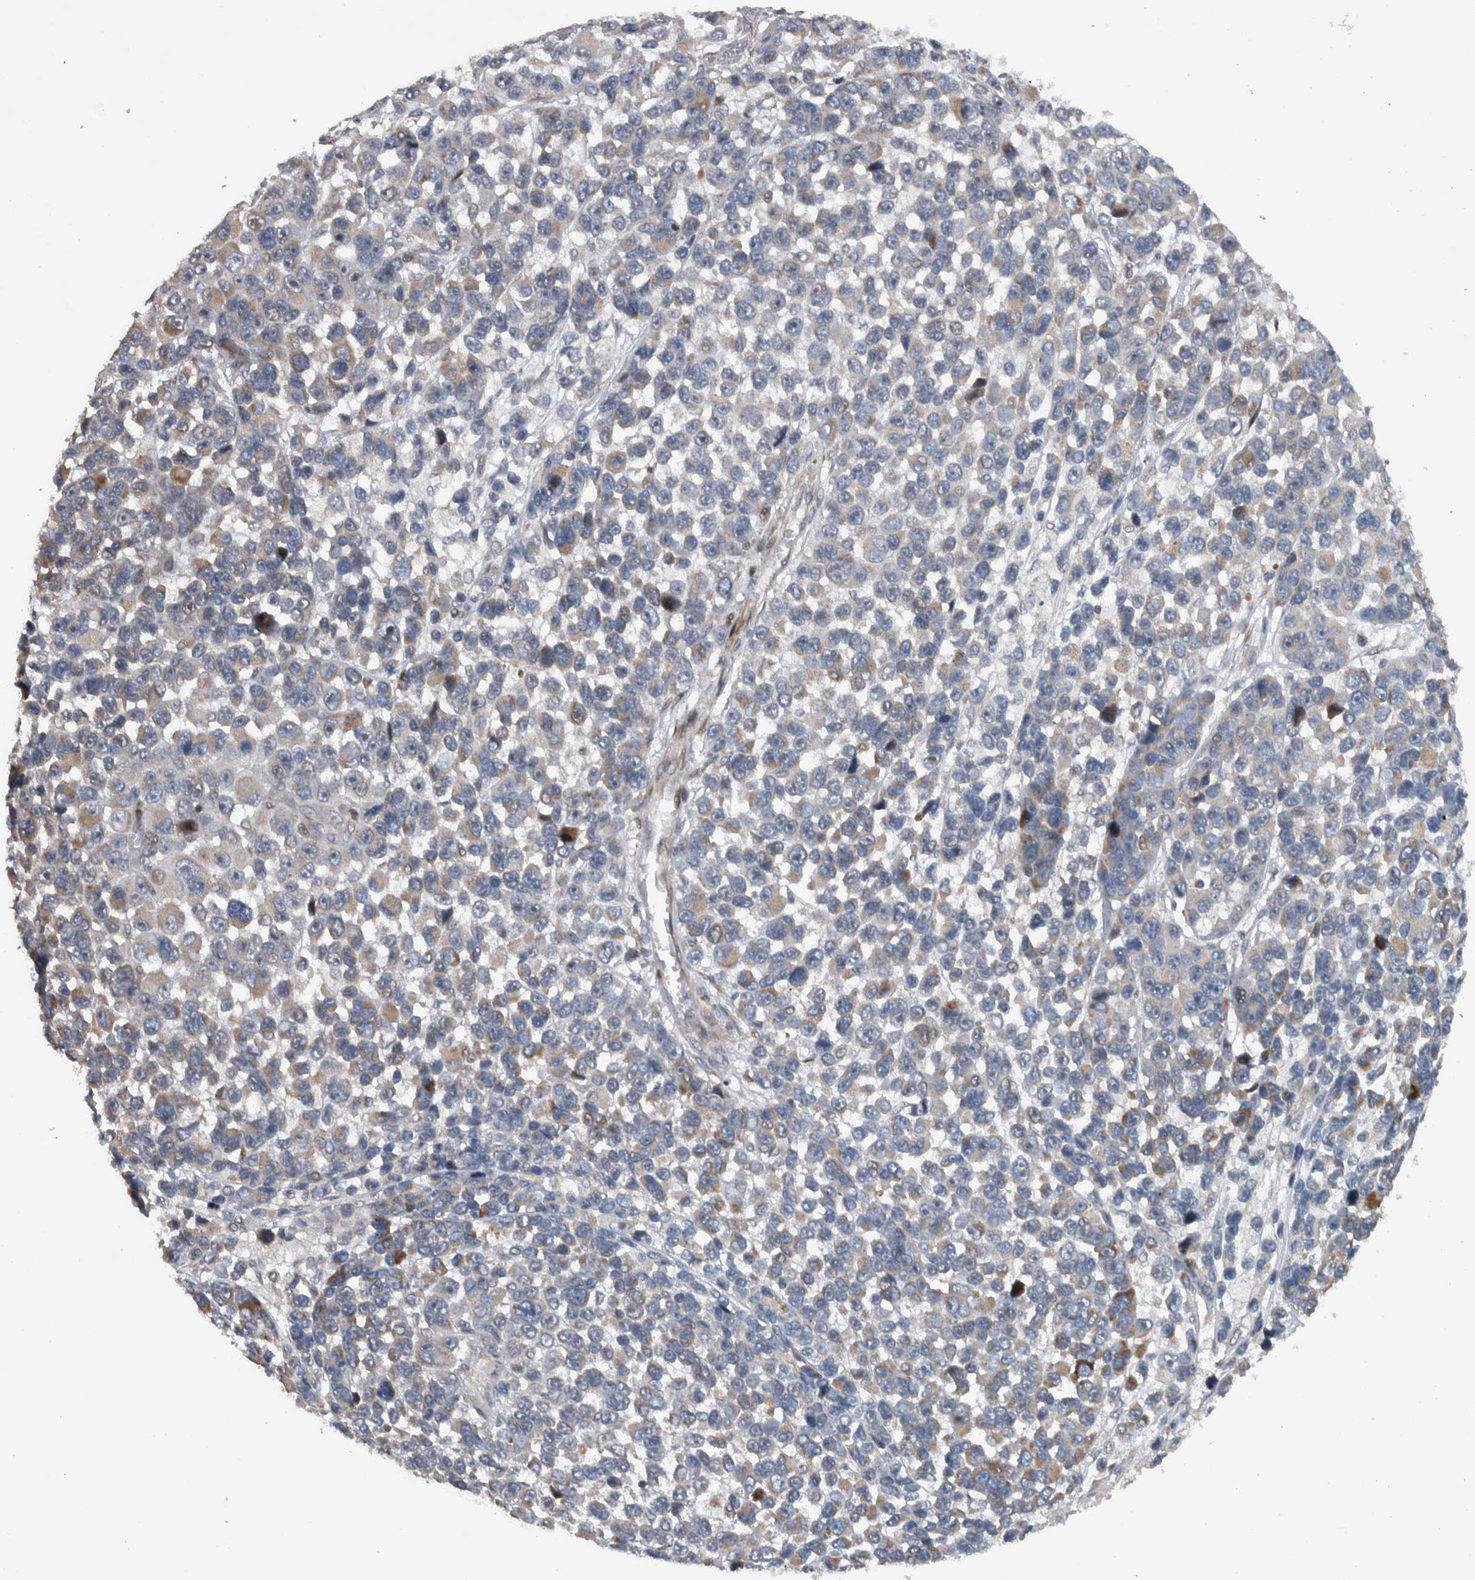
{"staining": {"intensity": "moderate", "quantity": "<25%", "location": "cytoplasmic/membranous"}, "tissue": "melanoma", "cell_type": "Tumor cells", "image_type": "cancer", "snomed": [{"axis": "morphology", "description": "Malignant melanoma, NOS"}, {"axis": "topography", "description": "Skin"}], "caption": "This histopathology image reveals melanoma stained with immunohistochemistry to label a protein in brown. The cytoplasmic/membranous of tumor cells show moderate positivity for the protein. Nuclei are counter-stained blue.", "gene": "BAIAP2L1", "patient": {"sex": "male", "age": 53}}